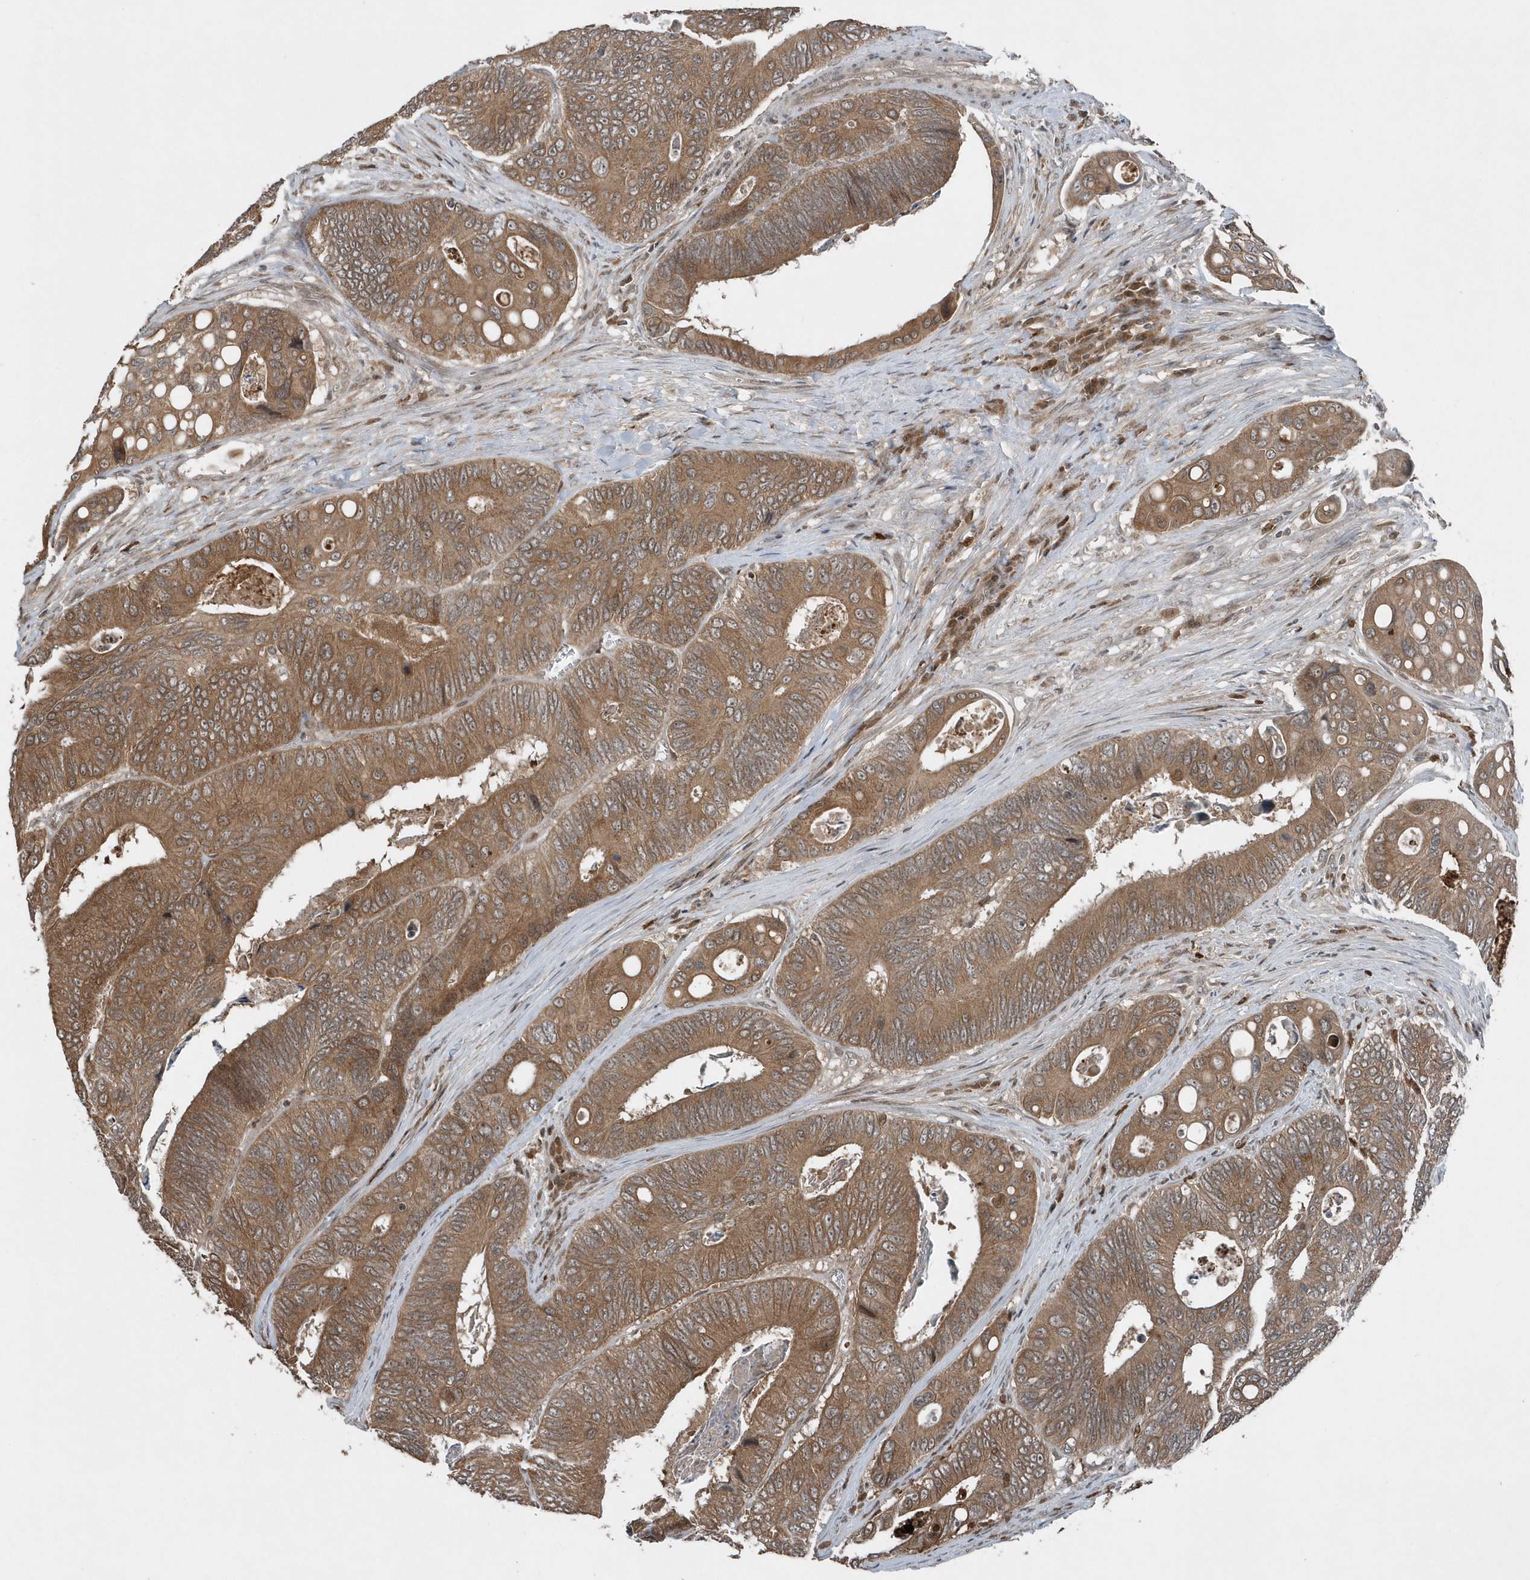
{"staining": {"intensity": "moderate", "quantity": ">75%", "location": "cytoplasmic/membranous"}, "tissue": "colorectal cancer", "cell_type": "Tumor cells", "image_type": "cancer", "snomed": [{"axis": "morphology", "description": "Inflammation, NOS"}, {"axis": "morphology", "description": "Adenocarcinoma, NOS"}, {"axis": "topography", "description": "Colon"}], "caption": "Moderate cytoplasmic/membranous protein expression is seen in about >75% of tumor cells in colorectal cancer (adenocarcinoma).", "gene": "EIF2B1", "patient": {"sex": "male", "age": 72}}